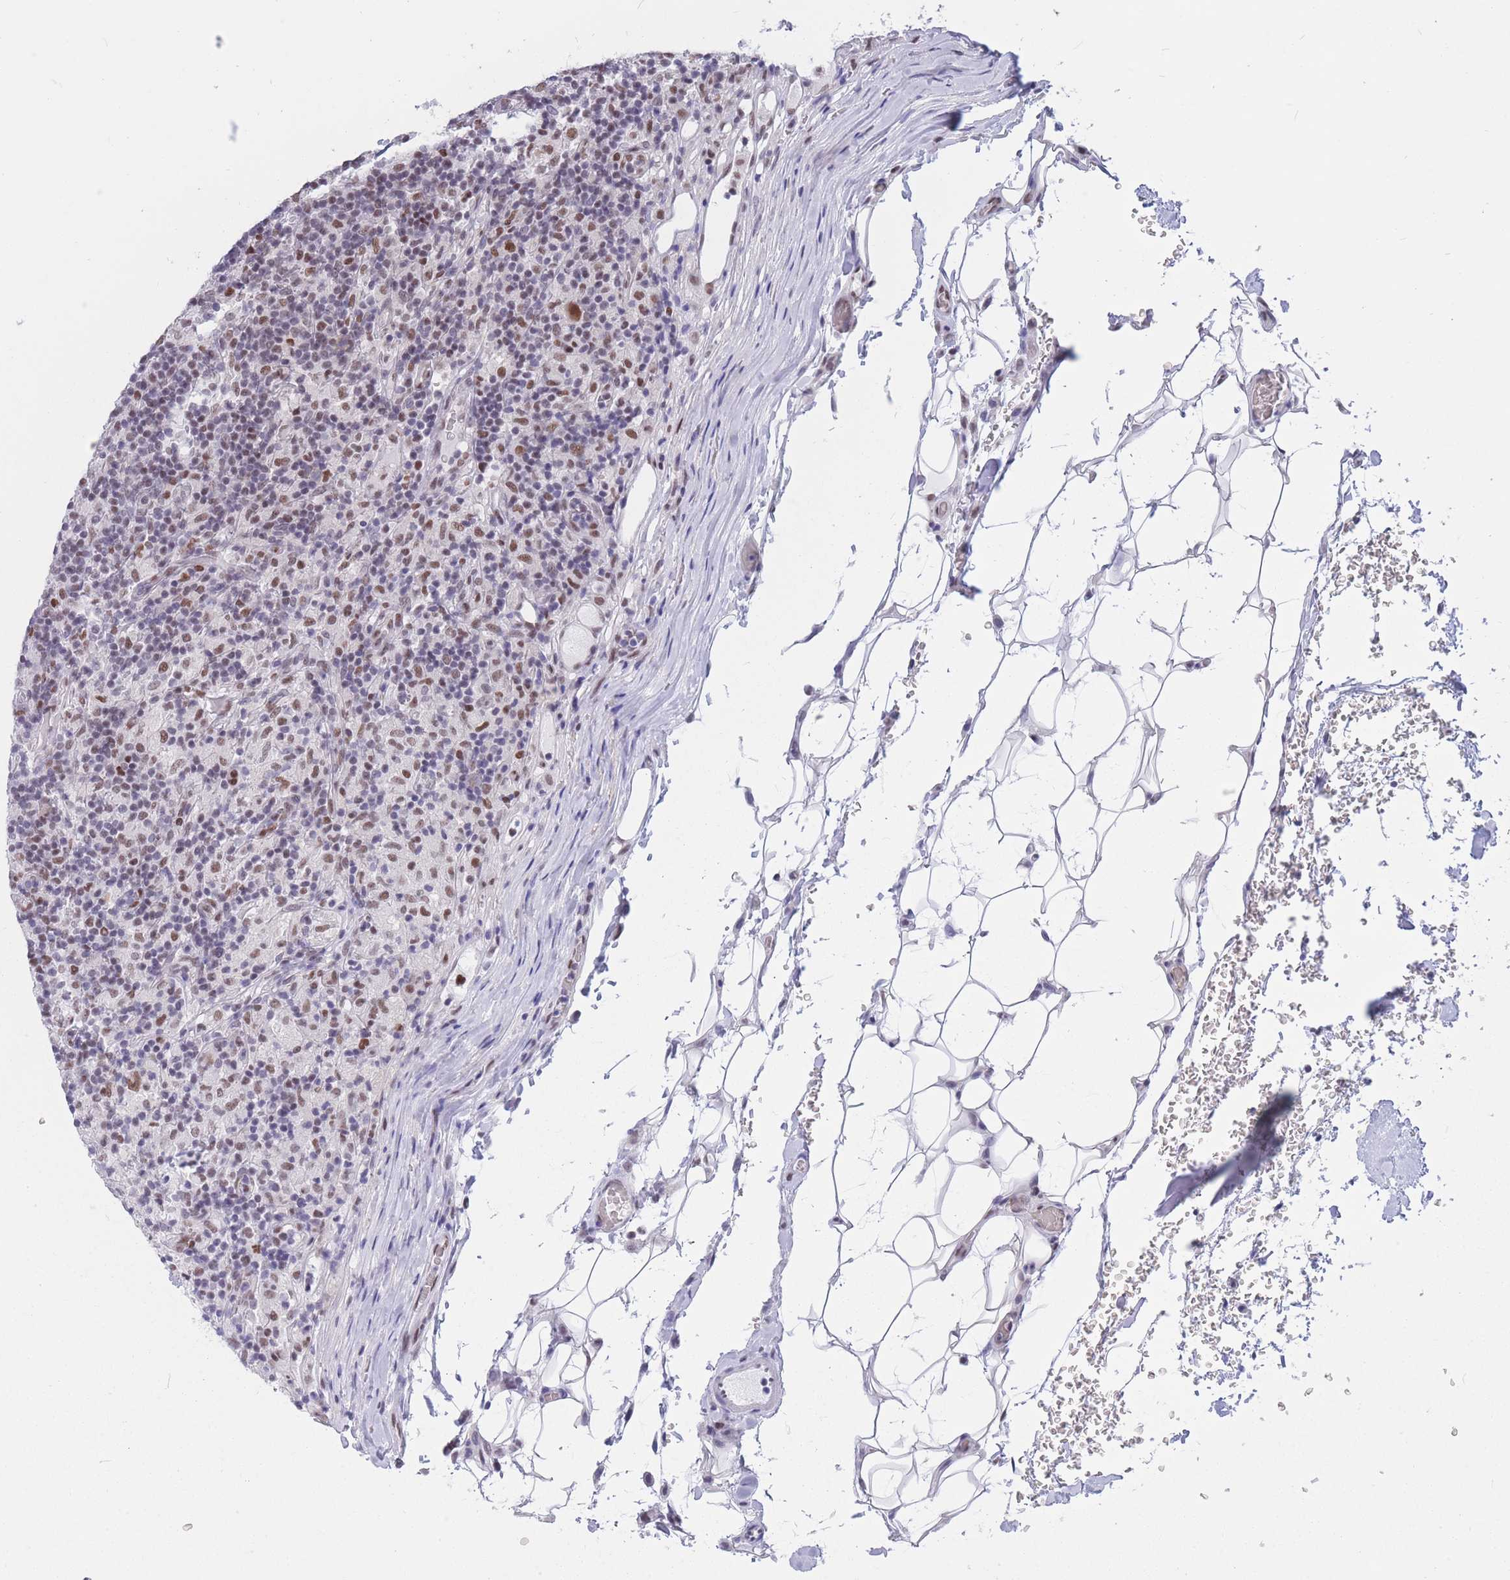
{"staining": {"intensity": "moderate", "quantity": ">75%", "location": "nuclear"}, "tissue": "lymphoma", "cell_type": "Tumor cells", "image_type": "cancer", "snomed": [{"axis": "morphology", "description": "Hodgkin's disease, NOS"}, {"axis": "topography", "description": "Lymph node"}], "caption": "This is a micrograph of immunohistochemistry staining of lymphoma, which shows moderate positivity in the nuclear of tumor cells.", "gene": "NASP", "patient": {"sex": "male", "age": 70}}